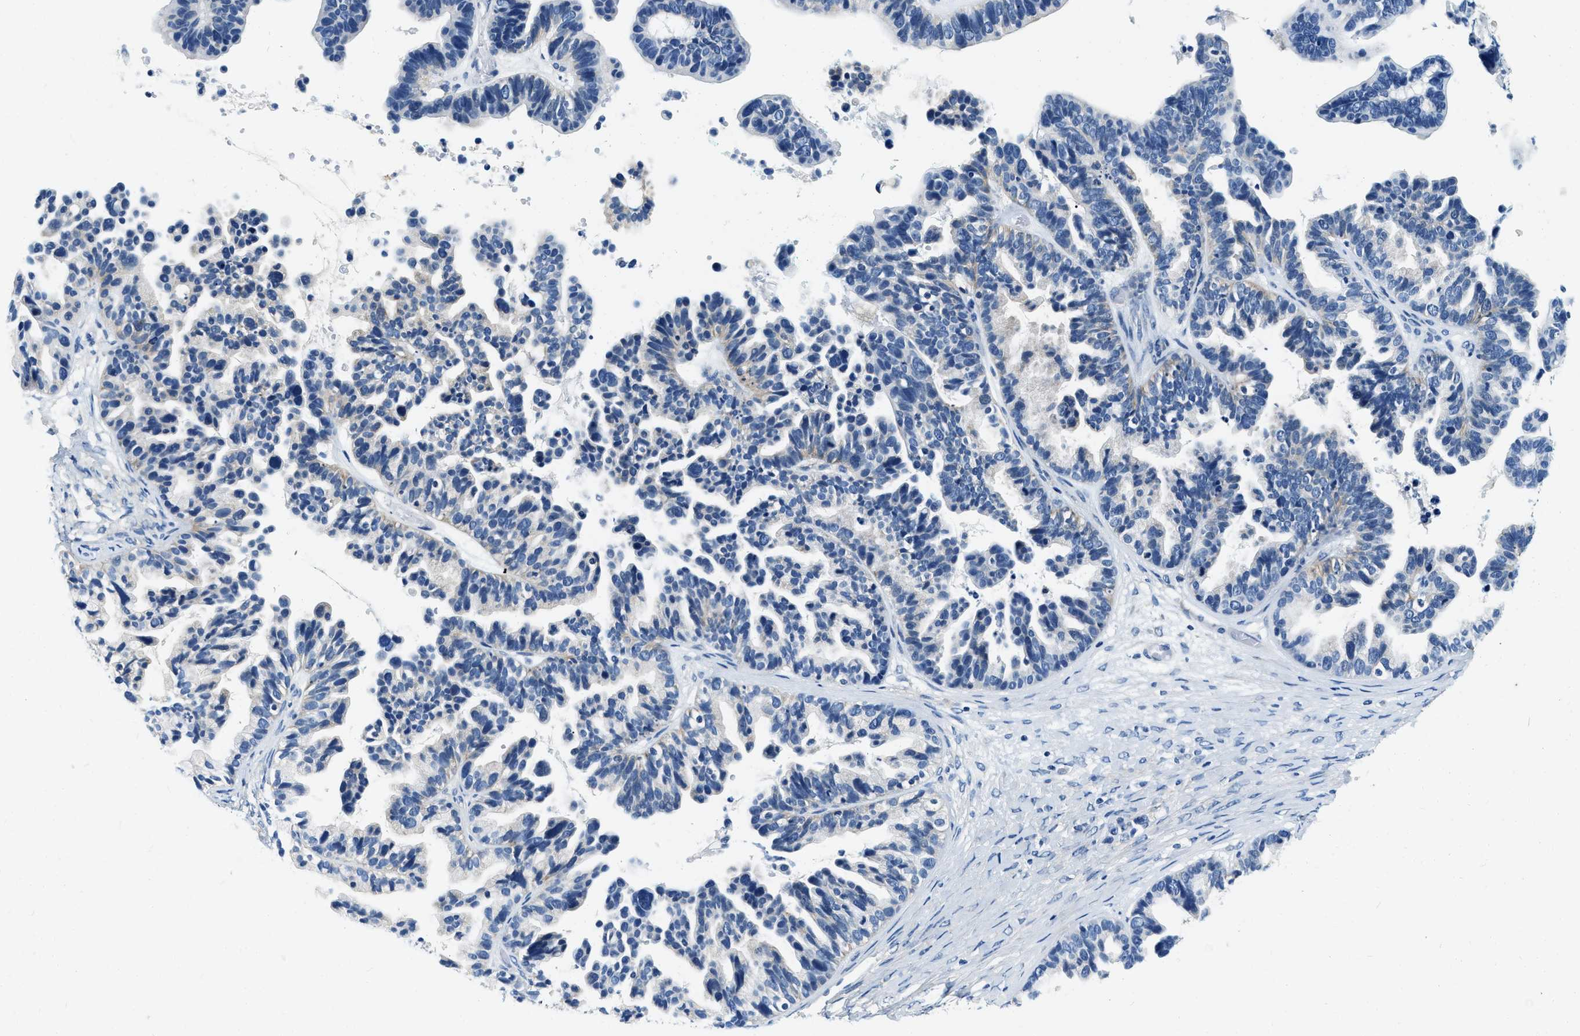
{"staining": {"intensity": "negative", "quantity": "none", "location": "none"}, "tissue": "ovarian cancer", "cell_type": "Tumor cells", "image_type": "cancer", "snomed": [{"axis": "morphology", "description": "Cystadenocarcinoma, serous, NOS"}, {"axis": "topography", "description": "Ovary"}], "caption": "IHC histopathology image of neoplastic tissue: human ovarian cancer stained with DAB shows no significant protein positivity in tumor cells. (DAB (3,3'-diaminobenzidine) immunohistochemistry with hematoxylin counter stain).", "gene": "EIF2AK2", "patient": {"sex": "female", "age": 56}}